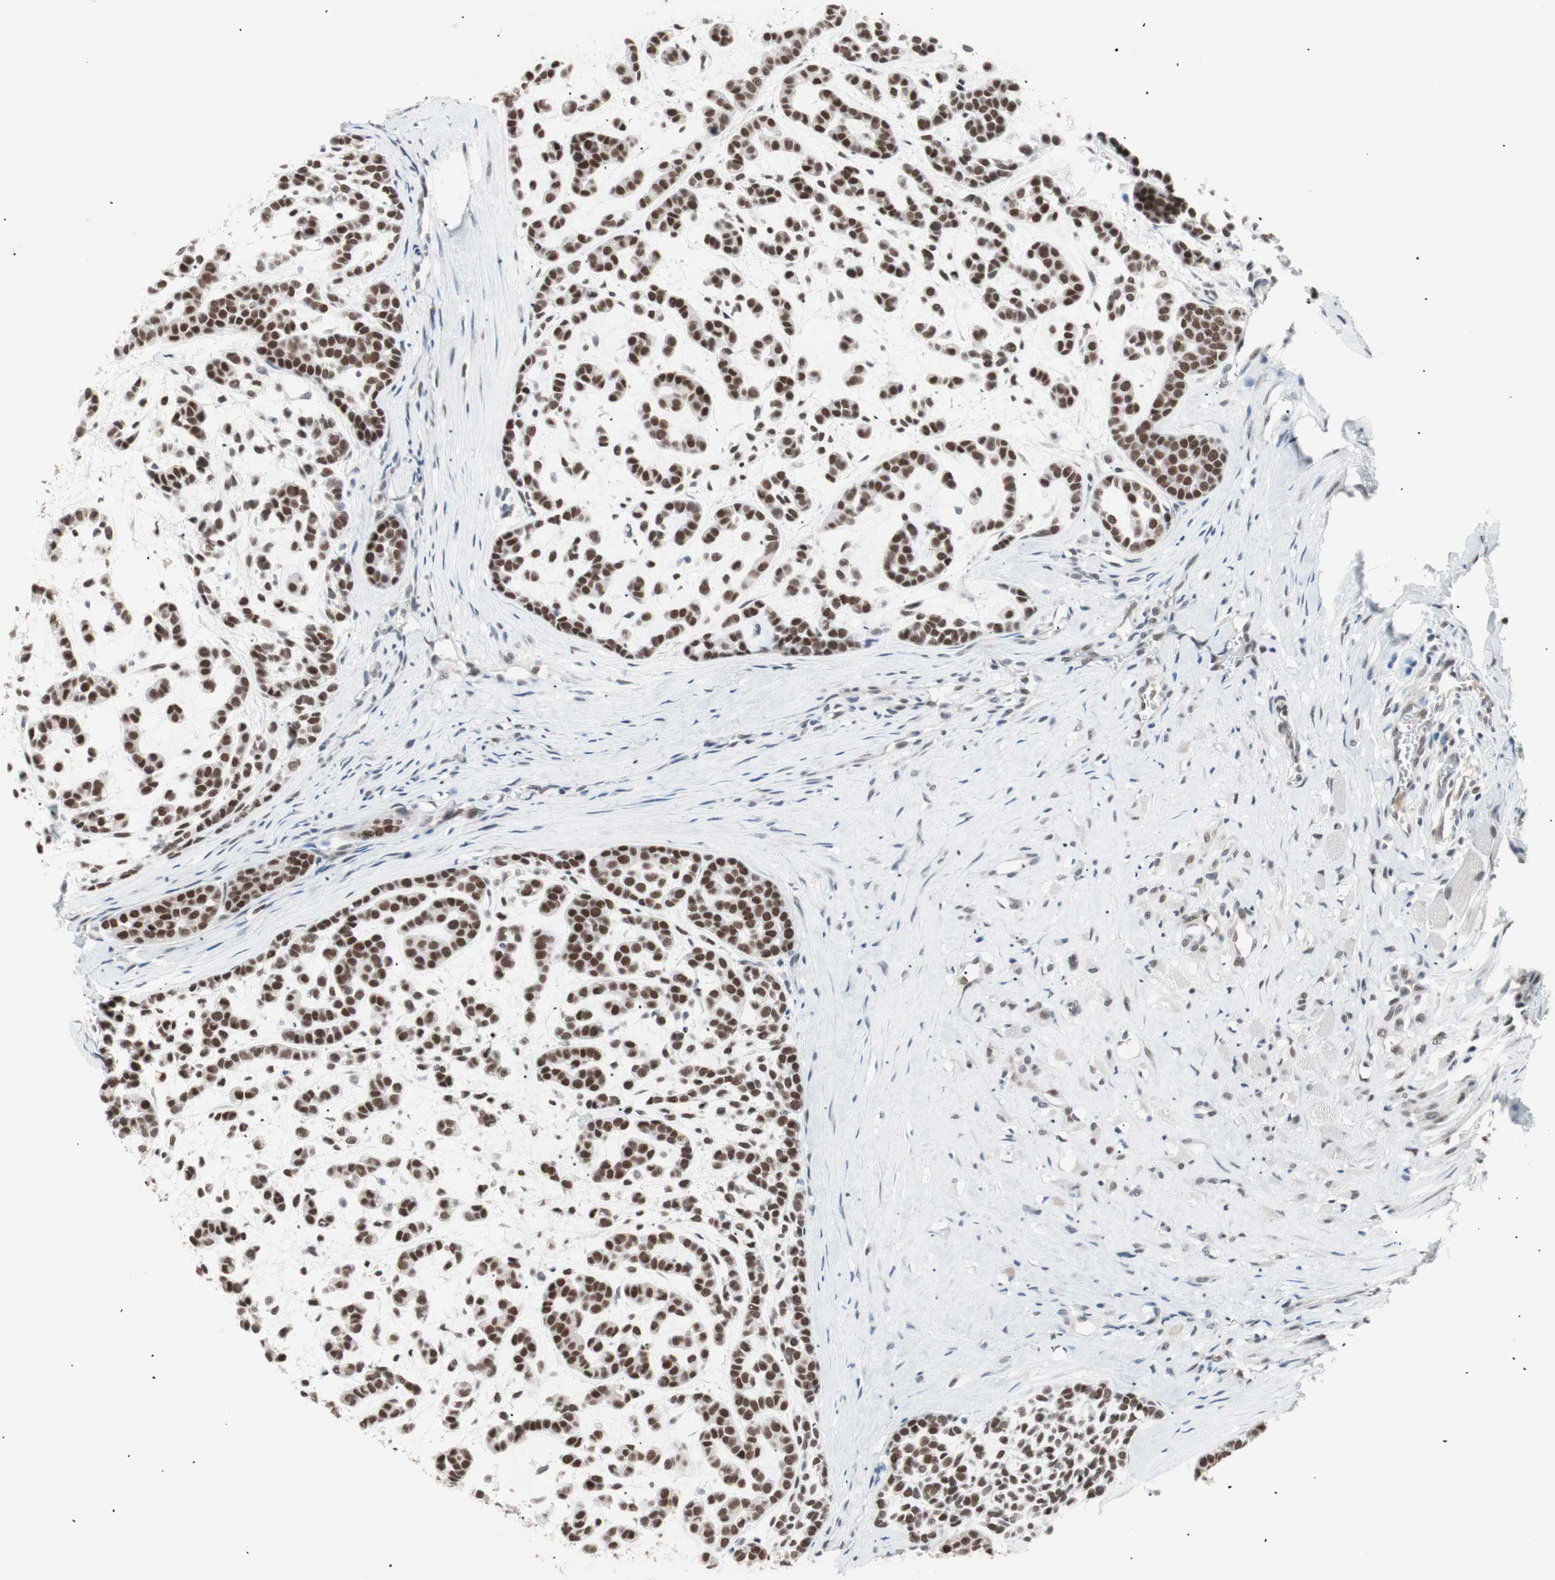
{"staining": {"intensity": "strong", "quantity": ">75%", "location": "nuclear"}, "tissue": "head and neck cancer", "cell_type": "Tumor cells", "image_type": "cancer", "snomed": [{"axis": "morphology", "description": "Adenocarcinoma, NOS"}, {"axis": "morphology", "description": "Adenoma, NOS"}, {"axis": "topography", "description": "Head-Neck"}], "caption": "This micrograph displays head and neck cancer (adenoma) stained with IHC to label a protein in brown. The nuclear of tumor cells show strong positivity for the protein. Nuclei are counter-stained blue.", "gene": "LIG3", "patient": {"sex": "female", "age": 55}}